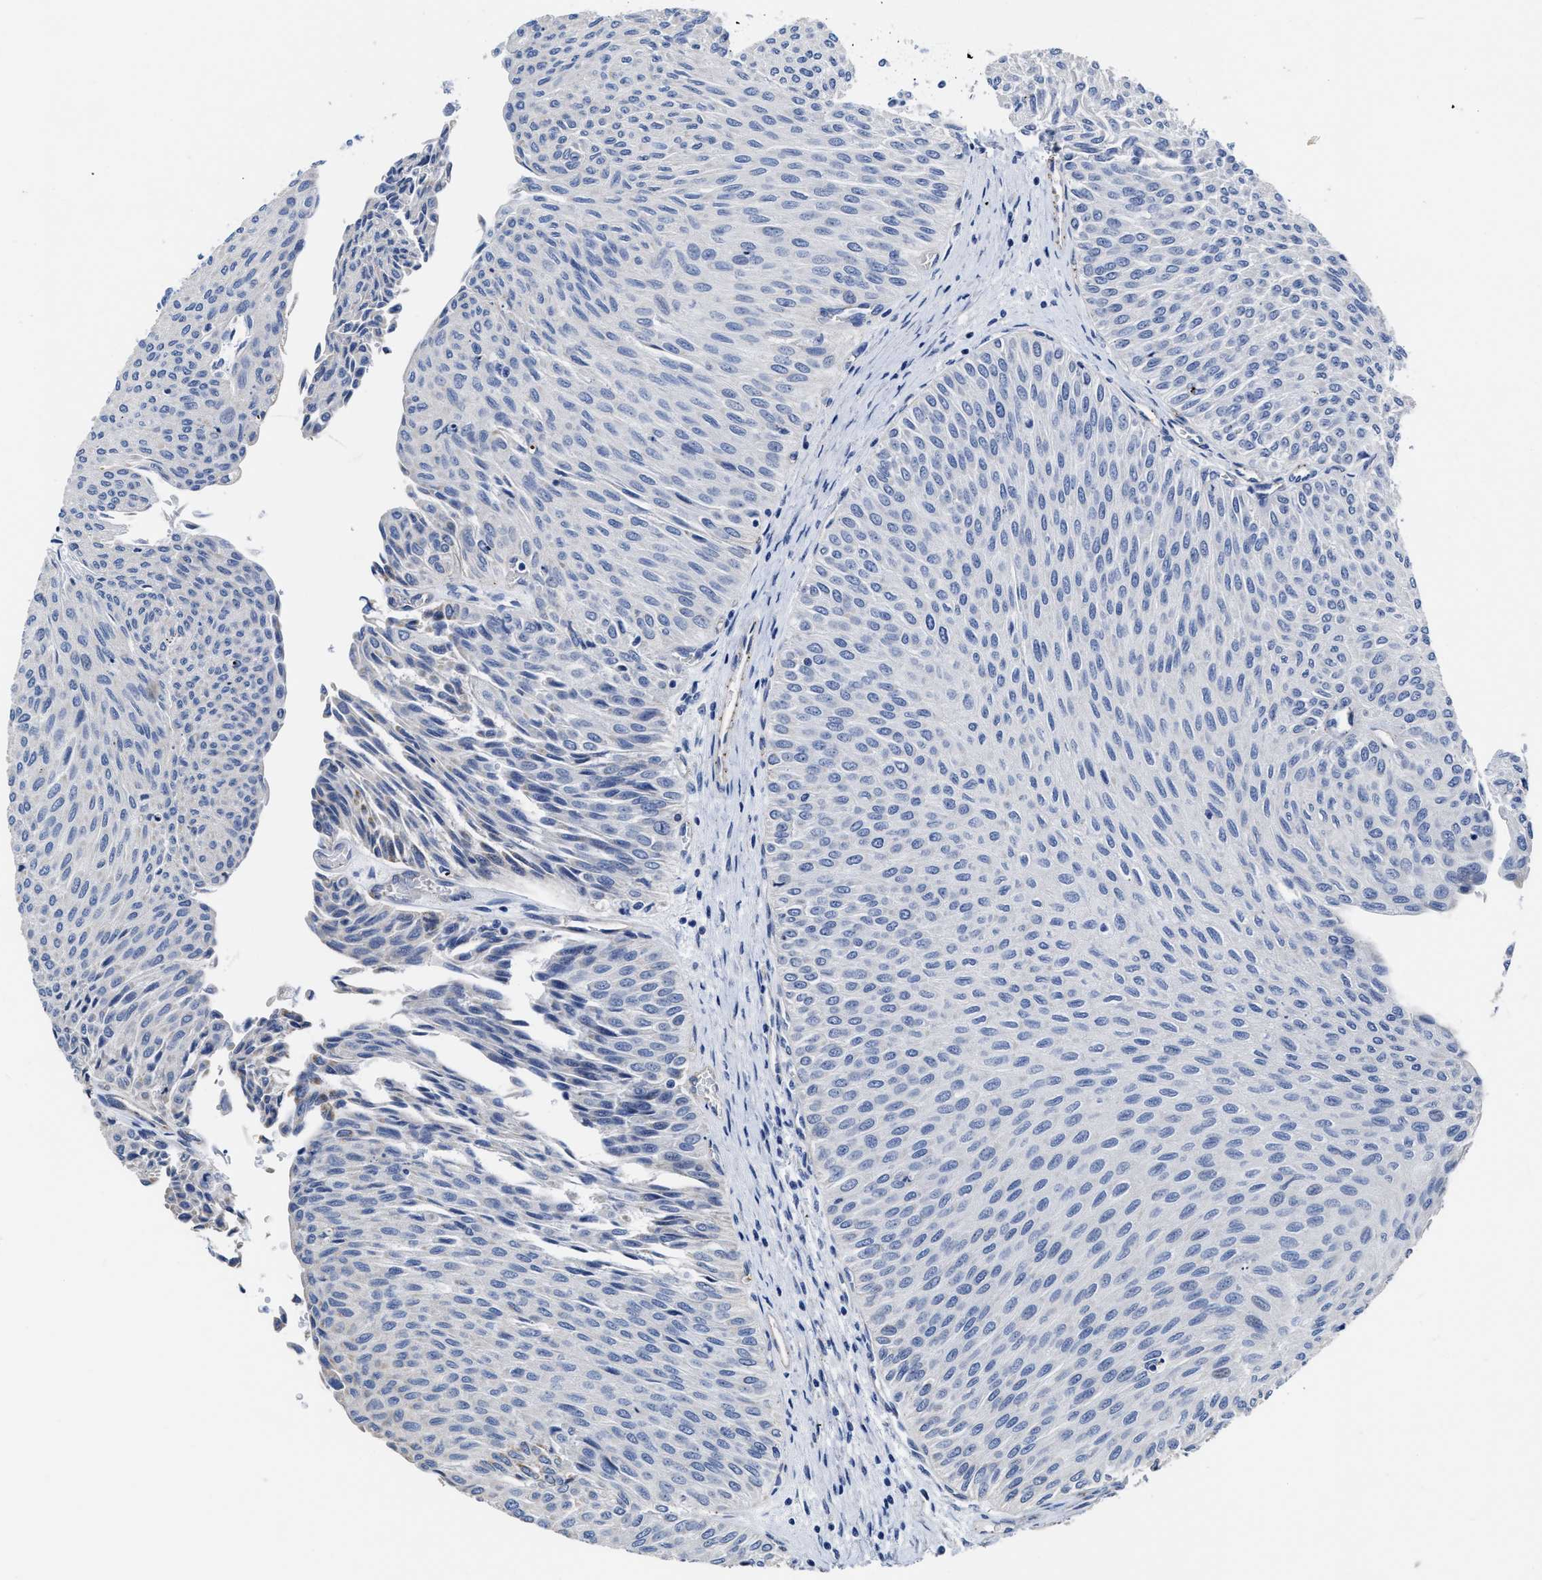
{"staining": {"intensity": "negative", "quantity": "none", "location": "none"}, "tissue": "urothelial cancer", "cell_type": "Tumor cells", "image_type": "cancer", "snomed": [{"axis": "morphology", "description": "Urothelial carcinoma, Low grade"}, {"axis": "topography", "description": "Urinary bladder"}], "caption": "Immunohistochemistry (IHC) photomicrograph of neoplastic tissue: human low-grade urothelial carcinoma stained with DAB (3,3'-diaminobenzidine) displays no significant protein expression in tumor cells.", "gene": "KCNMB3", "patient": {"sex": "male", "age": 78}}